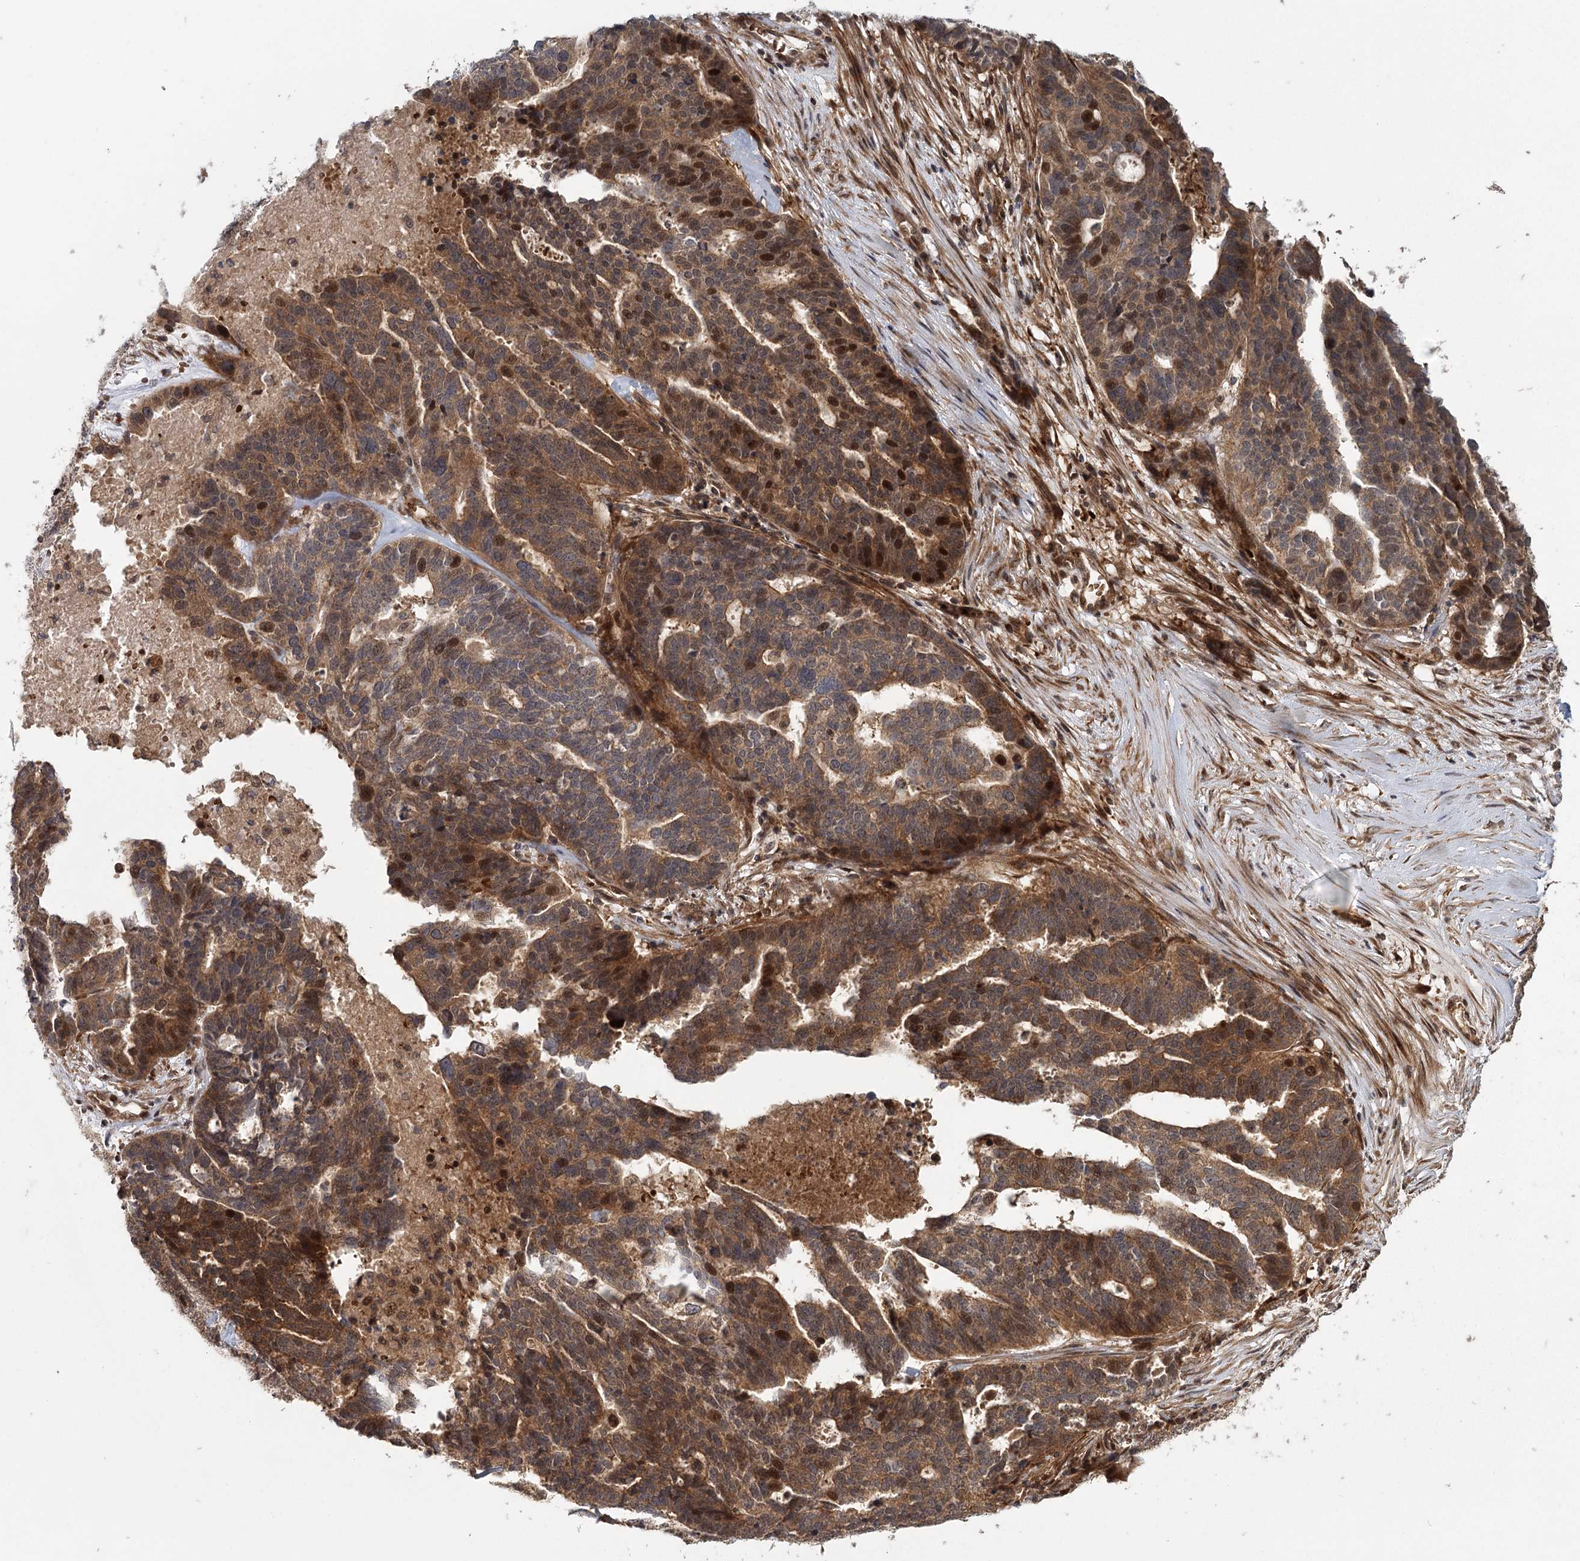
{"staining": {"intensity": "strong", "quantity": "25%-75%", "location": "cytoplasmic/membranous,nuclear"}, "tissue": "ovarian cancer", "cell_type": "Tumor cells", "image_type": "cancer", "snomed": [{"axis": "morphology", "description": "Cystadenocarcinoma, serous, NOS"}, {"axis": "topography", "description": "Ovary"}], "caption": "Tumor cells display high levels of strong cytoplasmic/membranous and nuclear expression in about 25%-75% of cells in serous cystadenocarcinoma (ovarian). The staining was performed using DAB to visualize the protein expression in brown, while the nuclei were stained in blue with hematoxylin (Magnification: 20x).", "gene": "RAPGEF6", "patient": {"sex": "female", "age": 59}}